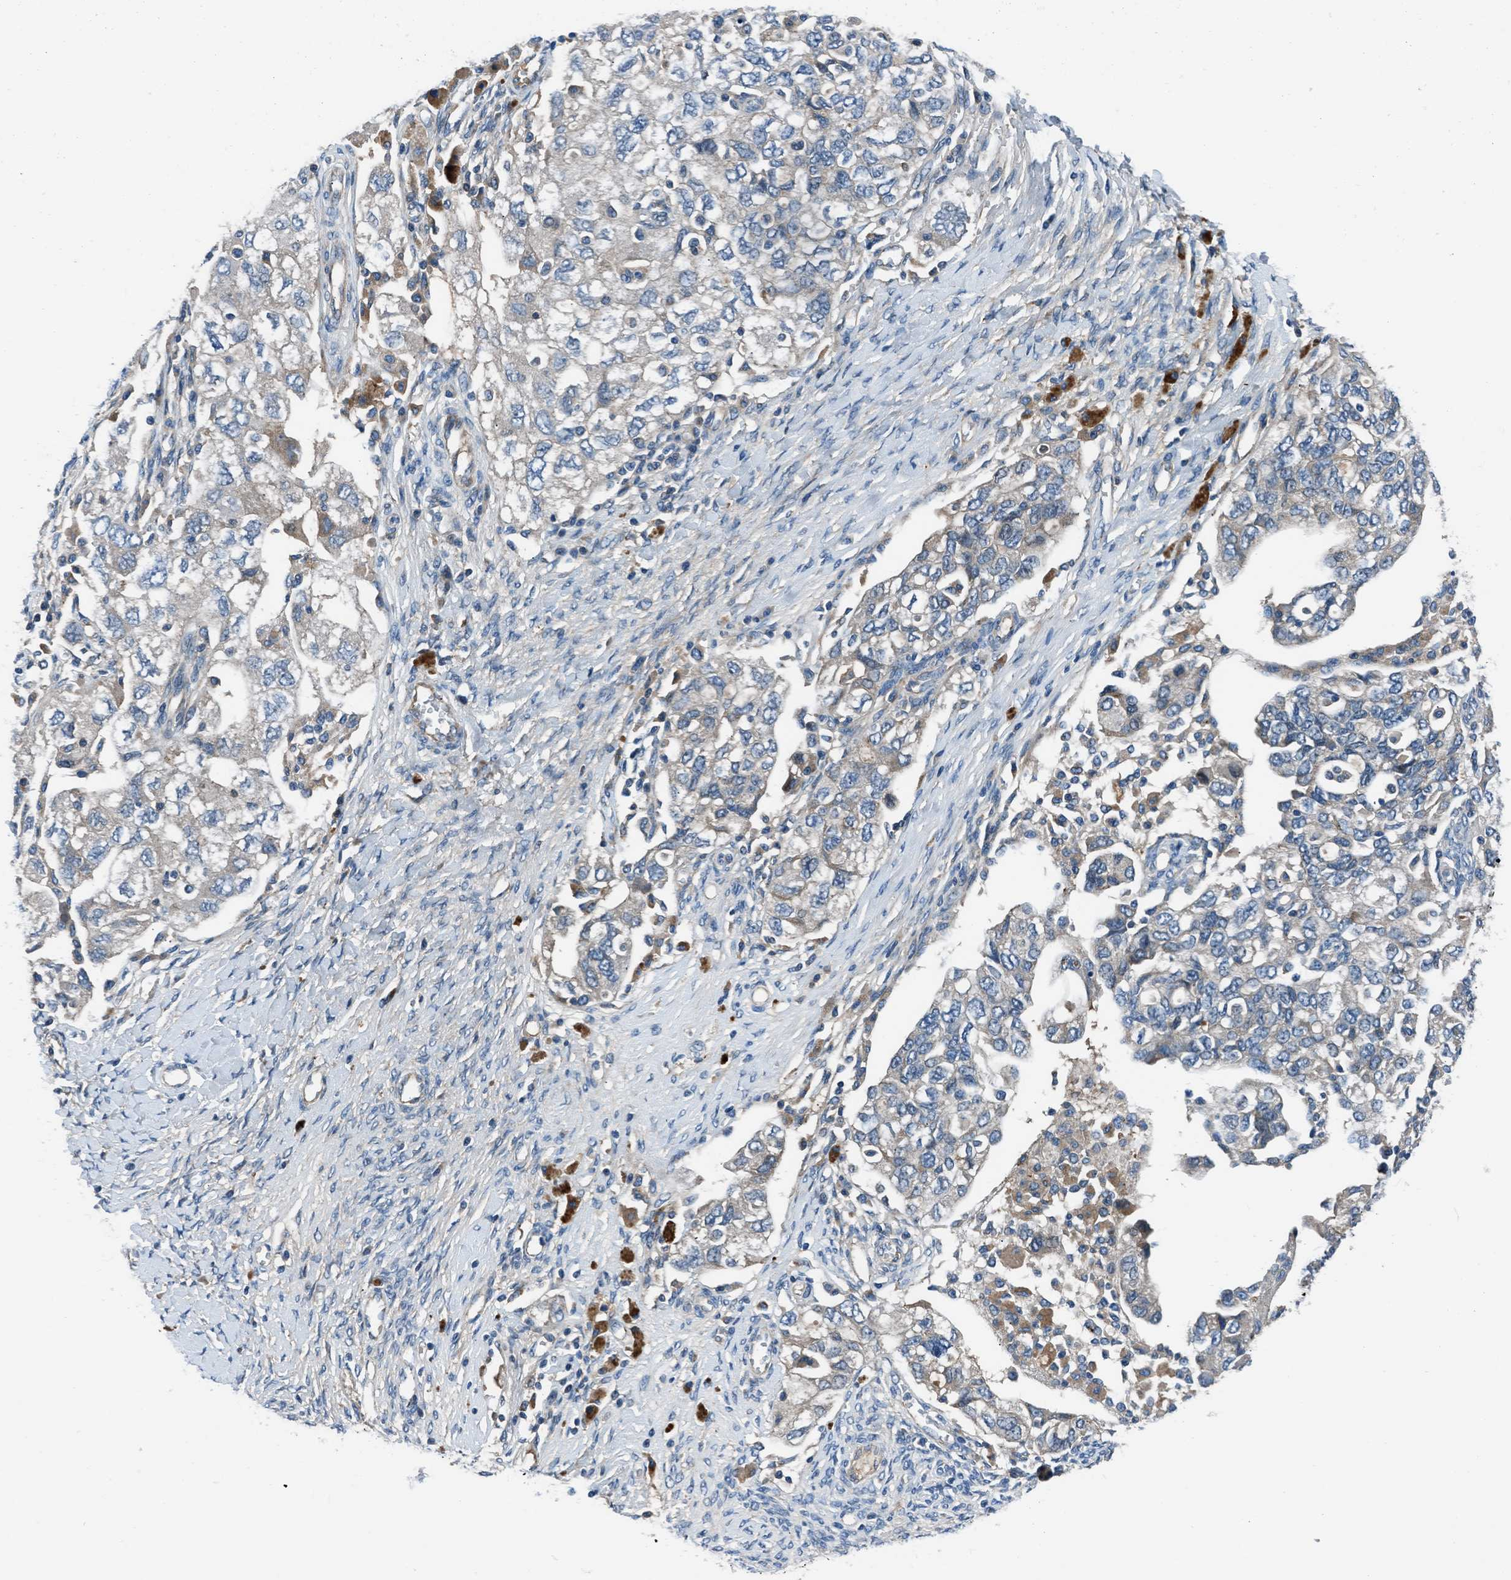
{"staining": {"intensity": "weak", "quantity": "<25%", "location": "cytoplasmic/membranous"}, "tissue": "ovarian cancer", "cell_type": "Tumor cells", "image_type": "cancer", "snomed": [{"axis": "morphology", "description": "Carcinoma, NOS"}, {"axis": "morphology", "description": "Cystadenocarcinoma, serous, NOS"}, {"axis": "topography", "description": "Ovary"}], "caption": "There is no significant expression in tumor cells of ovarian cancer (carcinoma).", "gene": "SLC38A6", "patient": {"sex": "female", "age": 69}}